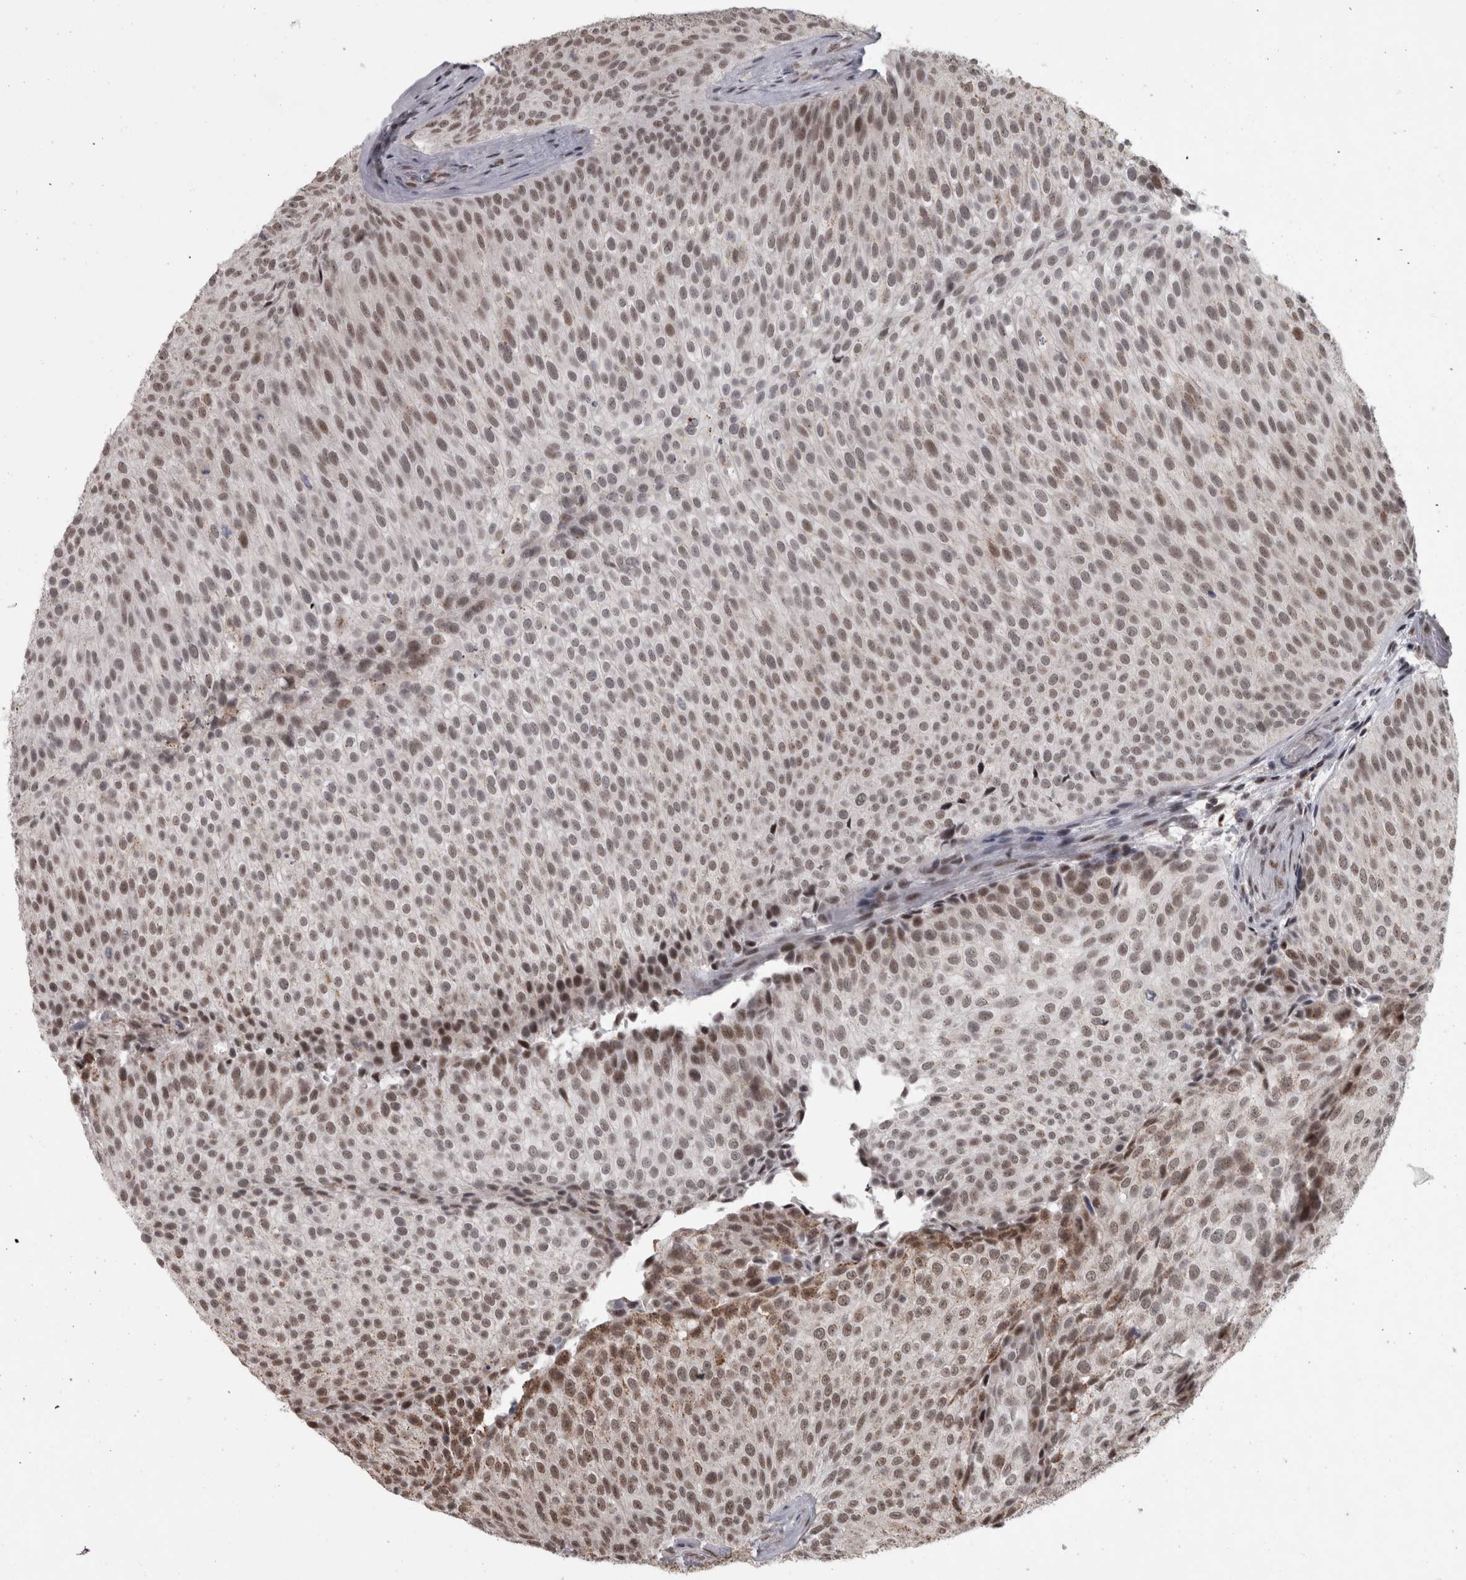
{"staining": {"intensity": "moderate", "quantity": ">75%", "location": "nuclear"}, "tissue": "urothelial cancer", "cell_type": "Tumor cells", "image_type": "cancer", "snomed": [{"axis": "morphology", "description": "Urothelial carcinoma, Low grade"}, {"axis": "topography", "description": "Urinary bladder"}], "caption": "IHC staining of urothelial cancer, which shows medium levels of moderate nuclear positivity in about >75% of tumor cells indicating moderate nuclear protein positivity. The staining was performed using DAB (3,3'-diaminobenzidine) (brown) for protein detection and nuclei were counterstained in hematoxylin (blue).", "gene": "MICU3", "patient": {"sex": "male", "age": 86}}